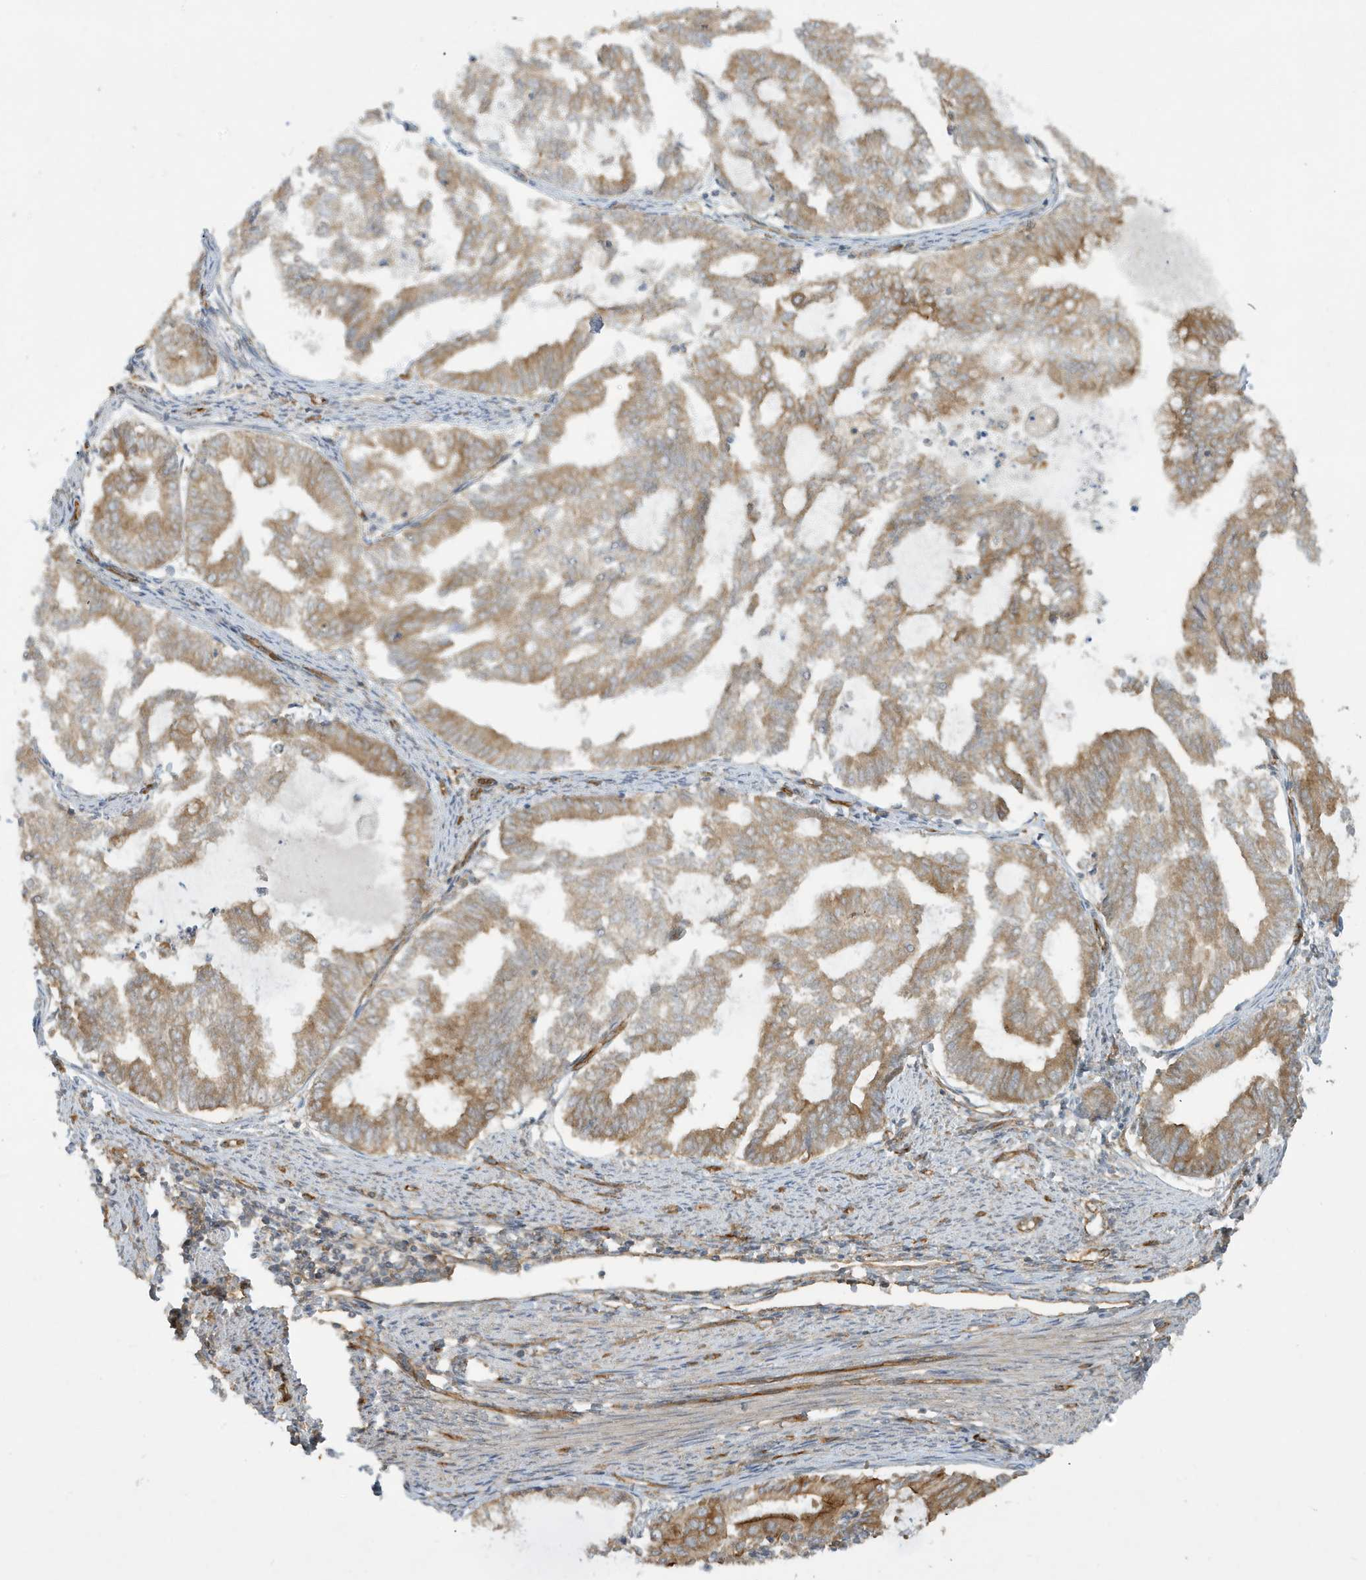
{"staining": {"intensity": "moderate", "quantity": ">75%", "location": "cytoplasmic/membranous"}, "tissue": "endometrial cancer", "cell_type": "Tumor cells", "image_type": "cancer", "snomed": [{"axis": "morphology", "description": "Adenocarcinoma, NOS"}, {"axis": "topography", "description": "Endometrium"}], "caption": "Protein expression analysis of endometrial cancer (adenocarcinoma) exhibits moderate cytoplasmic/membranous positivity in approximately >75% of tumor cells.", "gene": "ATP23", "patient": {"sex": "female", "age": 79}}